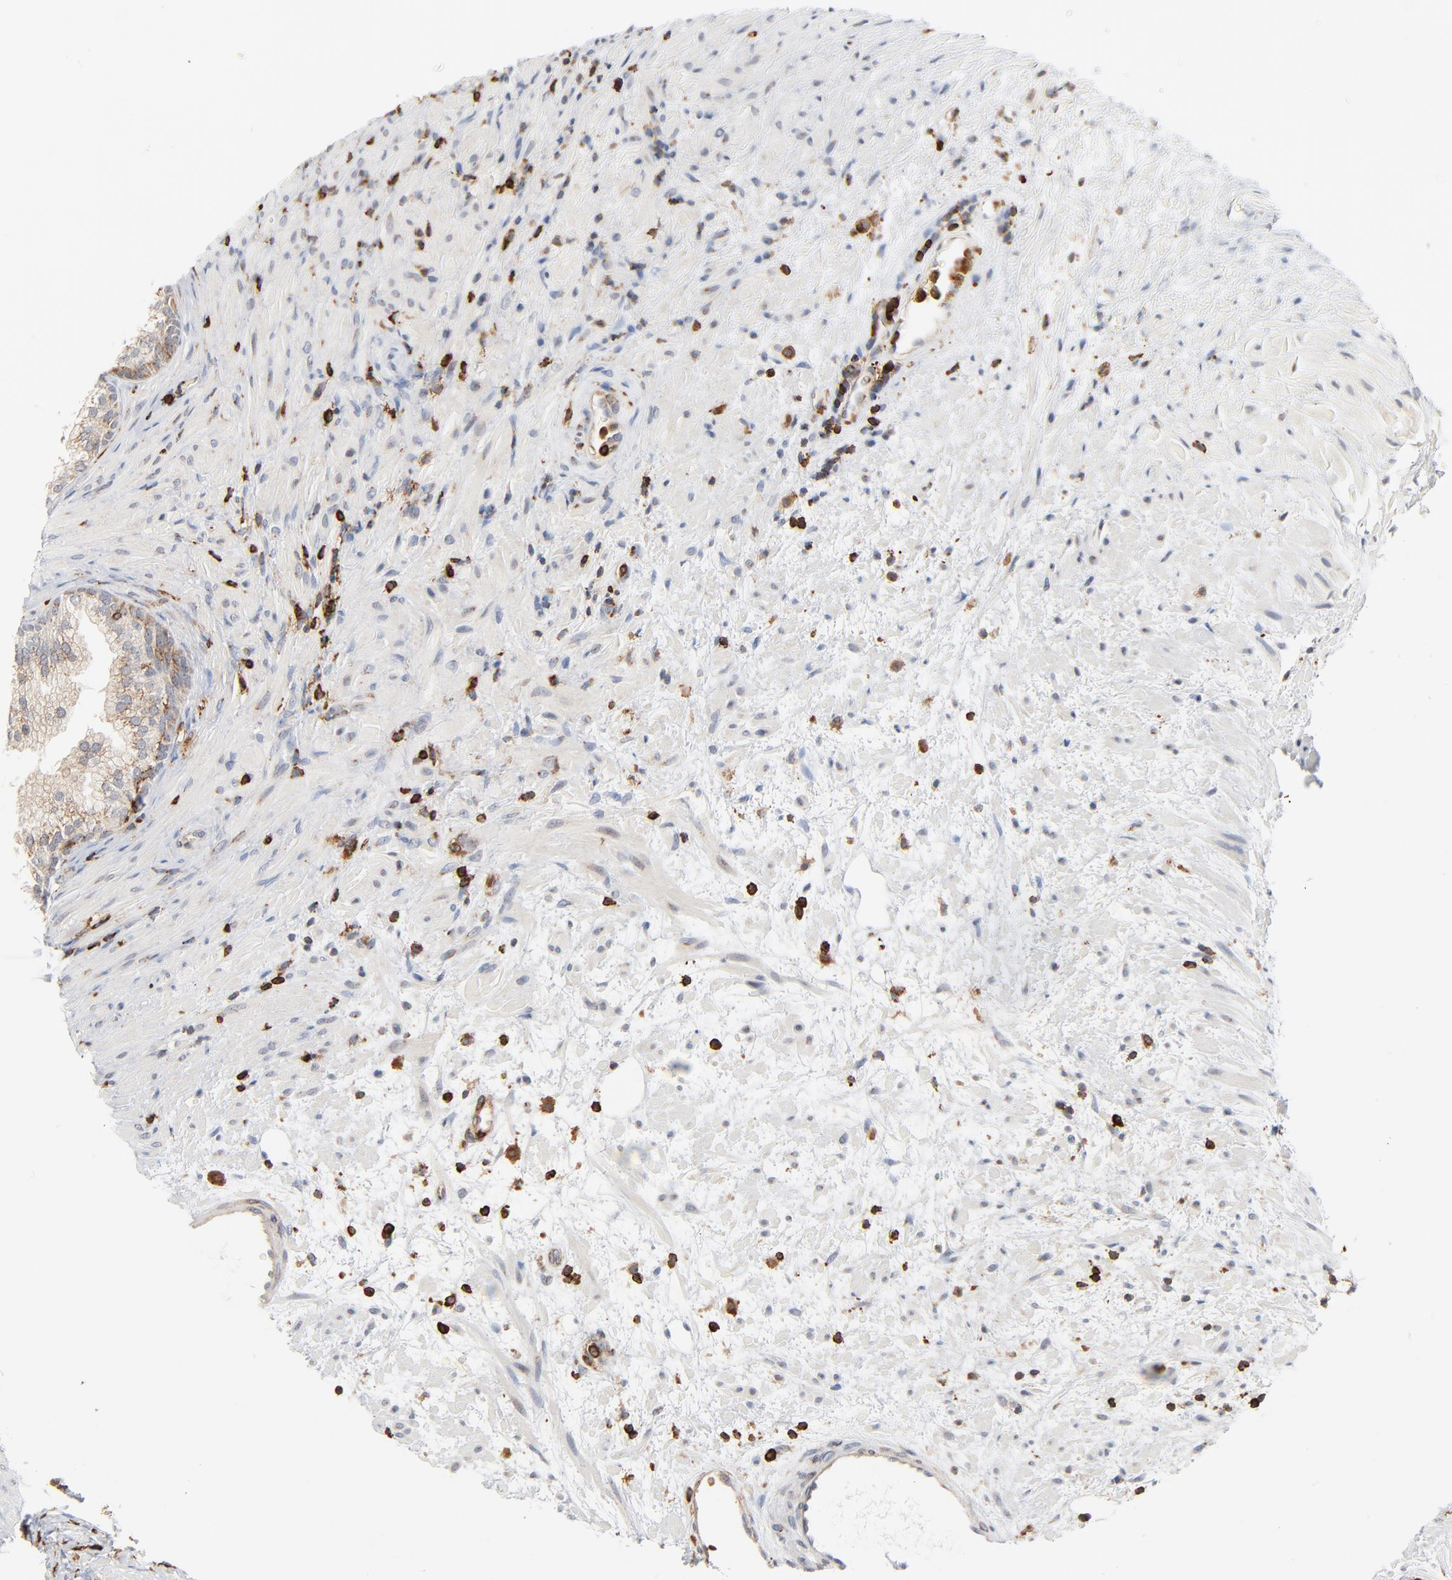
{"staining": {"intensity": "weak", "quantity": "<25%", "location": "cytoplasmic/membranous"}, "tissue": "prostate", "cell_type": "Glandular cells", "image_type": "normal", "snomed": [{"axis": "morphology", "description": "Normal tissue, NOS"}, {"axis": "topography", "description": "Prostate"}], "caption": "This is an IHC photomicrograph of normal prostate. There is no expression in glandular cells.", "gene": "SH3KBP1", "patient": {"sex": "male", "age": 76}}